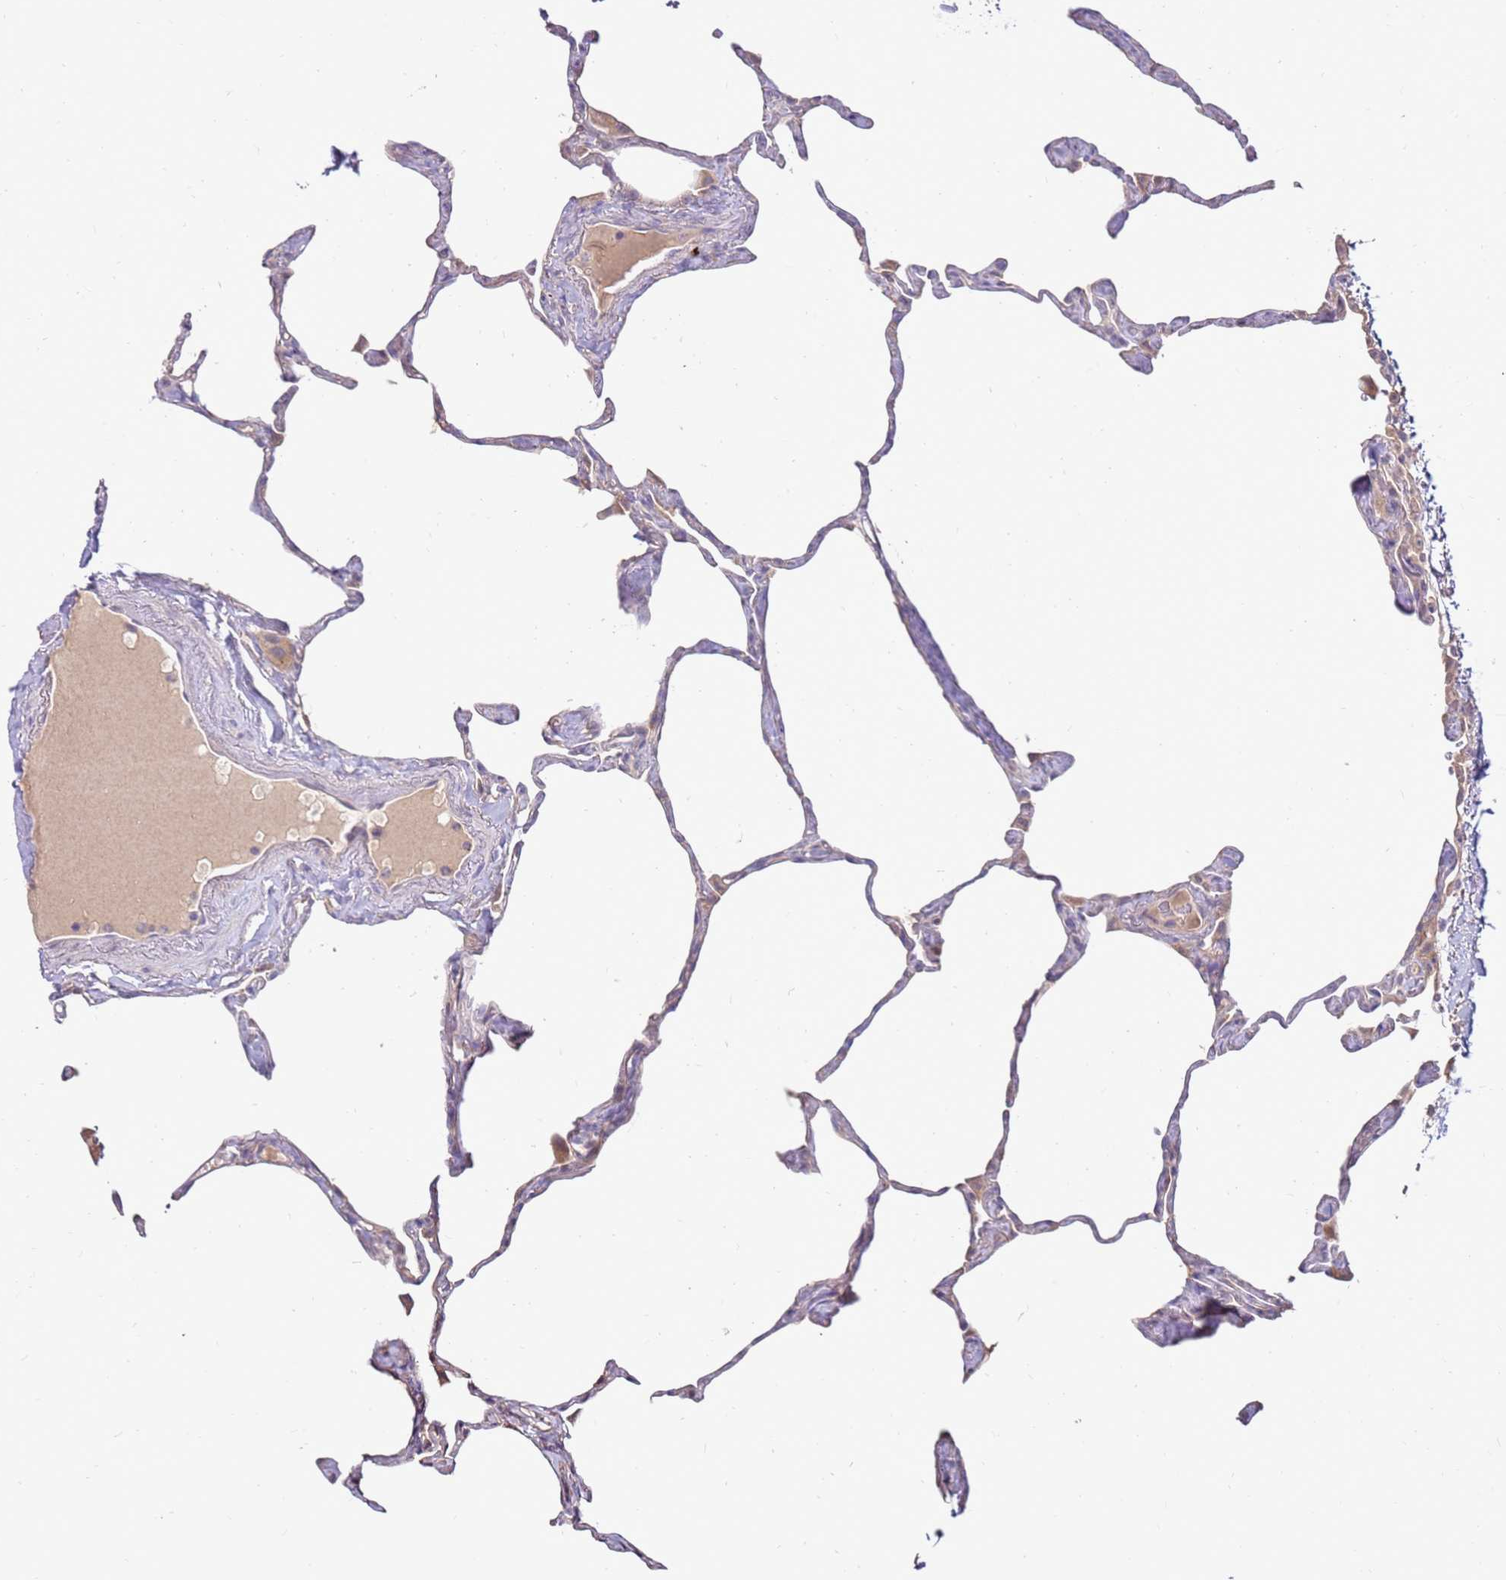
{"staining": {"intensity": "negative", "quantity": "none", "location": "none"}, "tissue": "lung", "cell_type": "Alveolar cells", "image_type": "normal", "snomed": [{"axis": "morphology", "description": "Normal tissue, NOS"}, {"axis": "topography", "description": "Lung"}], "caption": "A photomicrograph of human lung is negative for staining in alveolar cells.", "gene": "SLC44A4", "patient": {"sex": "male", "age": 65}}